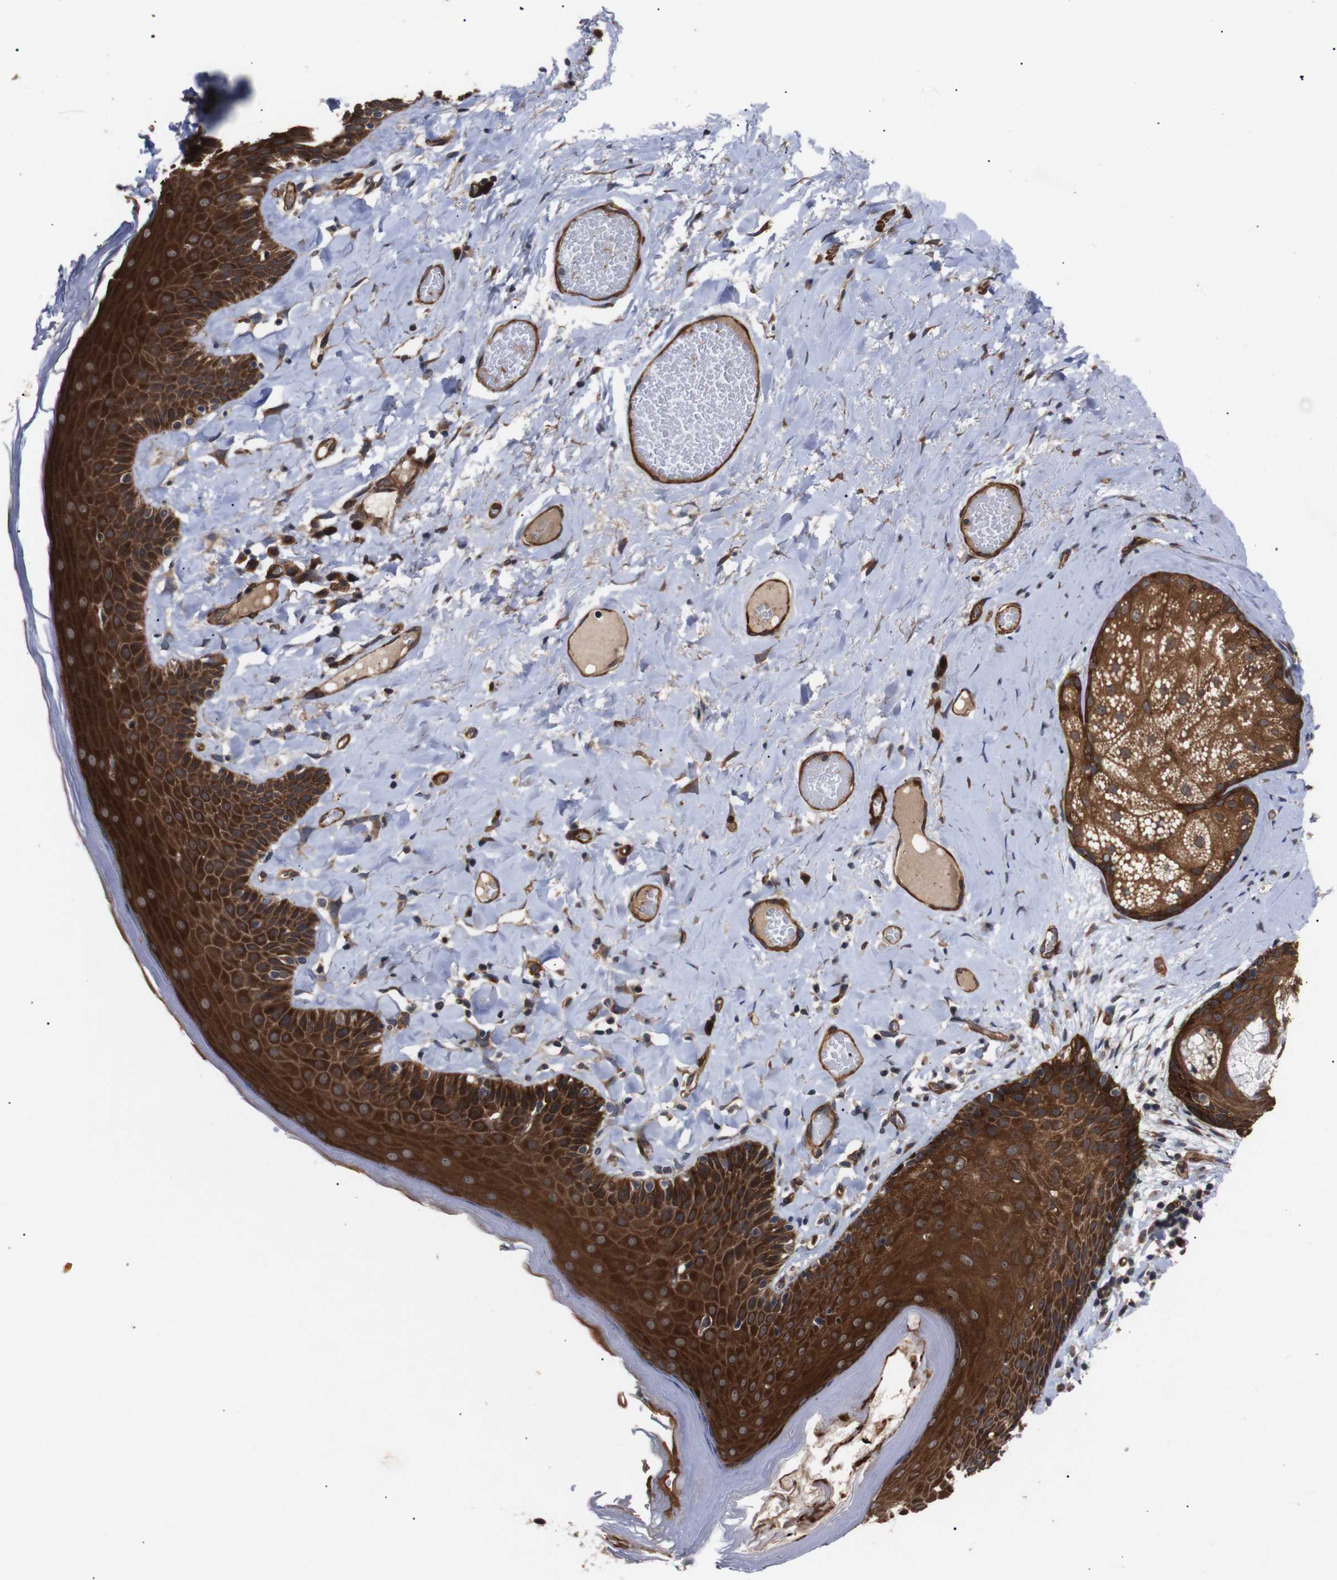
{"staining": {"intensity": "strong", "quantity": ">75%", "location": "cytoplasmic/membranous"}, "tissue": "skin", "cell_type": "Epidermal cells", "image_type": "normal", "snomed": [{"axis": "morphology", "description": "Normal tissue, NOS"}, {"axis": "topography", "description": "Anal"}], "caption": "Immunohistochemistry (DAB) staining of benign skin displays strong cytoplasmic/membranous protein expression in about >75% of epidermal cells. (brown staining indicates protein expression, while blue staining denotes nuclei).", "gene": "PAWR", "patient": {"sex": "male", "age": 69}}